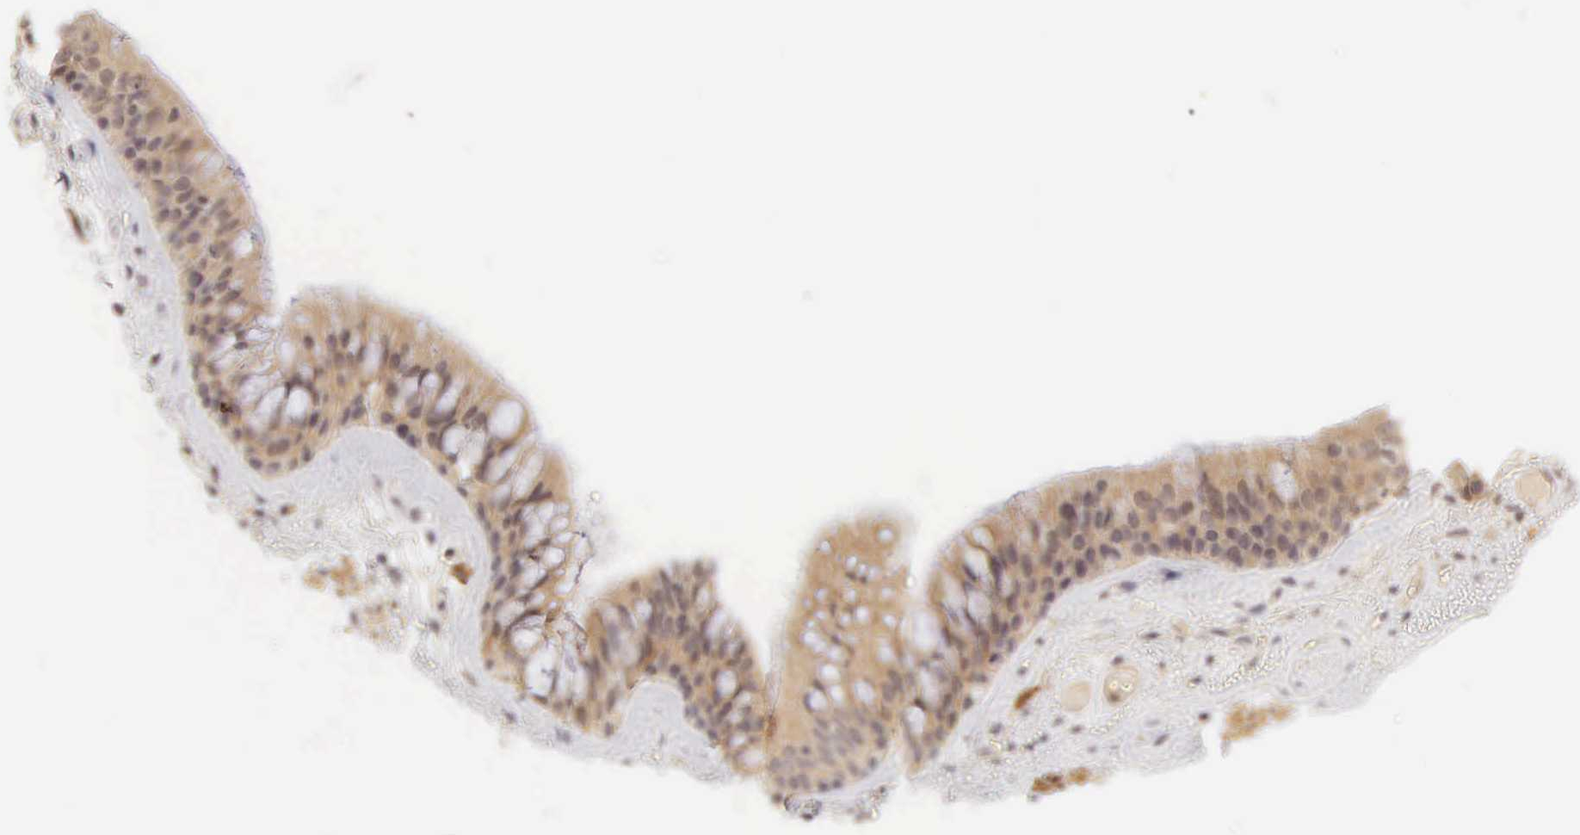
{"staining": {"intensity": "weak", "quantity": ">75%", "location": "cytoplasmic/membranous"}, "tissue": "bronchus", "cell_type": "Respiratory epithelial cells", "image_type": "normal", "snomed": [{"axis": "morphology", "description": "Normal tissue, NOS"}, {"axis": "topography", "description": "Bronchus"}, {"axis": "topography", "description": "Lung"}], "caption": "Protein staining reveals weak cytoplasmic/membranous staining in approximately >75% of respiratory epithelial cells in unremarkable bronchus.", "gene": "CD1A", "patient": {"sex": "female", "age": 57}}